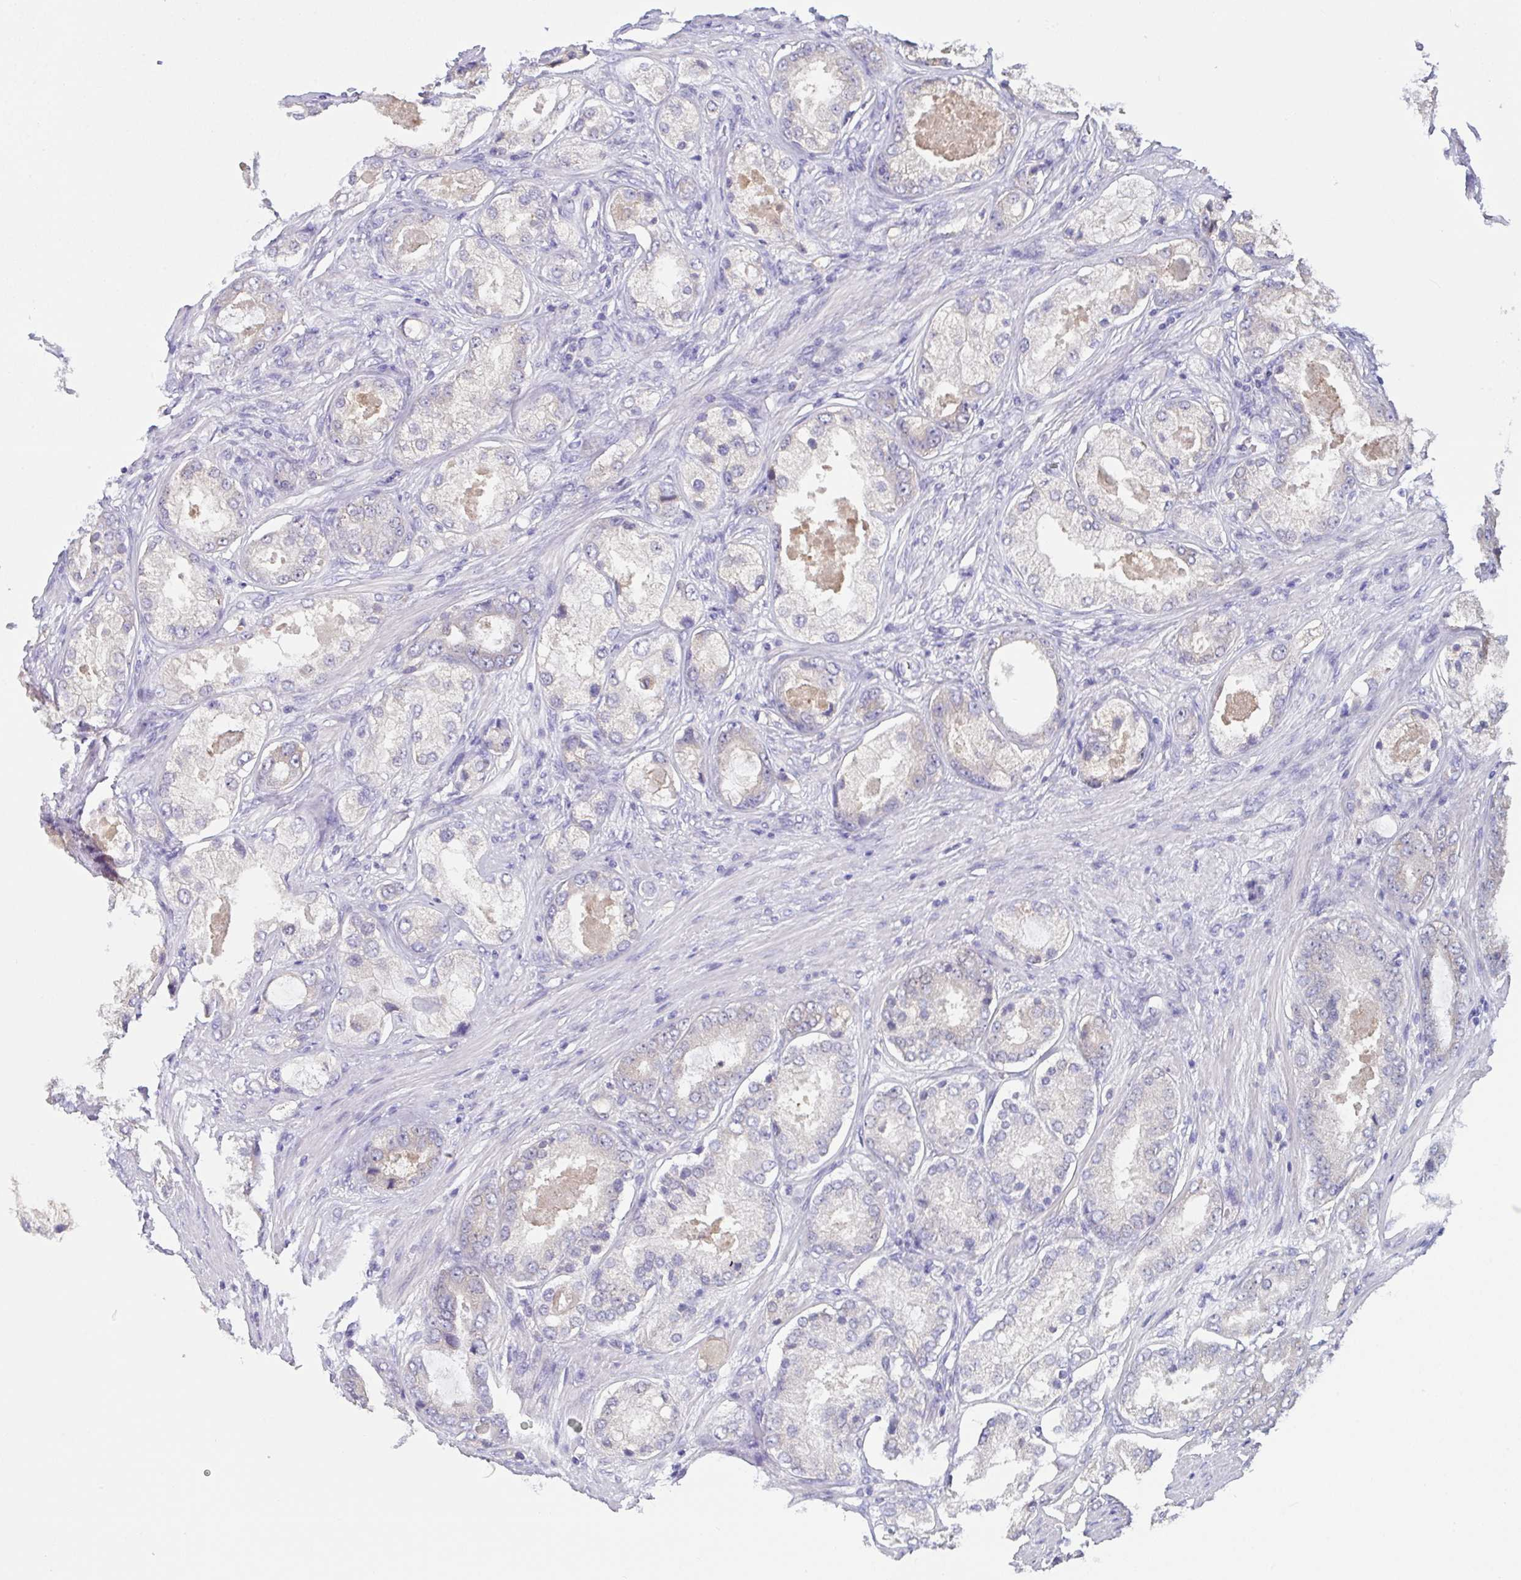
{"staining": {"intensity": "weak", "quantity": "<25%", "location": "cytoplasmic/membranous"}, "tissue": "prostate cancer", "cell_type": "Tumor cells", "image_type": "cancer", "snomed": [{"axis": "morphology", "description": "Adenocarcinoma, Low grade"}, {"axis": "topography", "description": "Prostate"}], "caption": "The histopathology image reveals no staining of tumor cells in prostate cancer (adenocarcinoma (low-grade)).", "gene": "TFAP2C", "patient": {"sex": "male", "age": 68}}